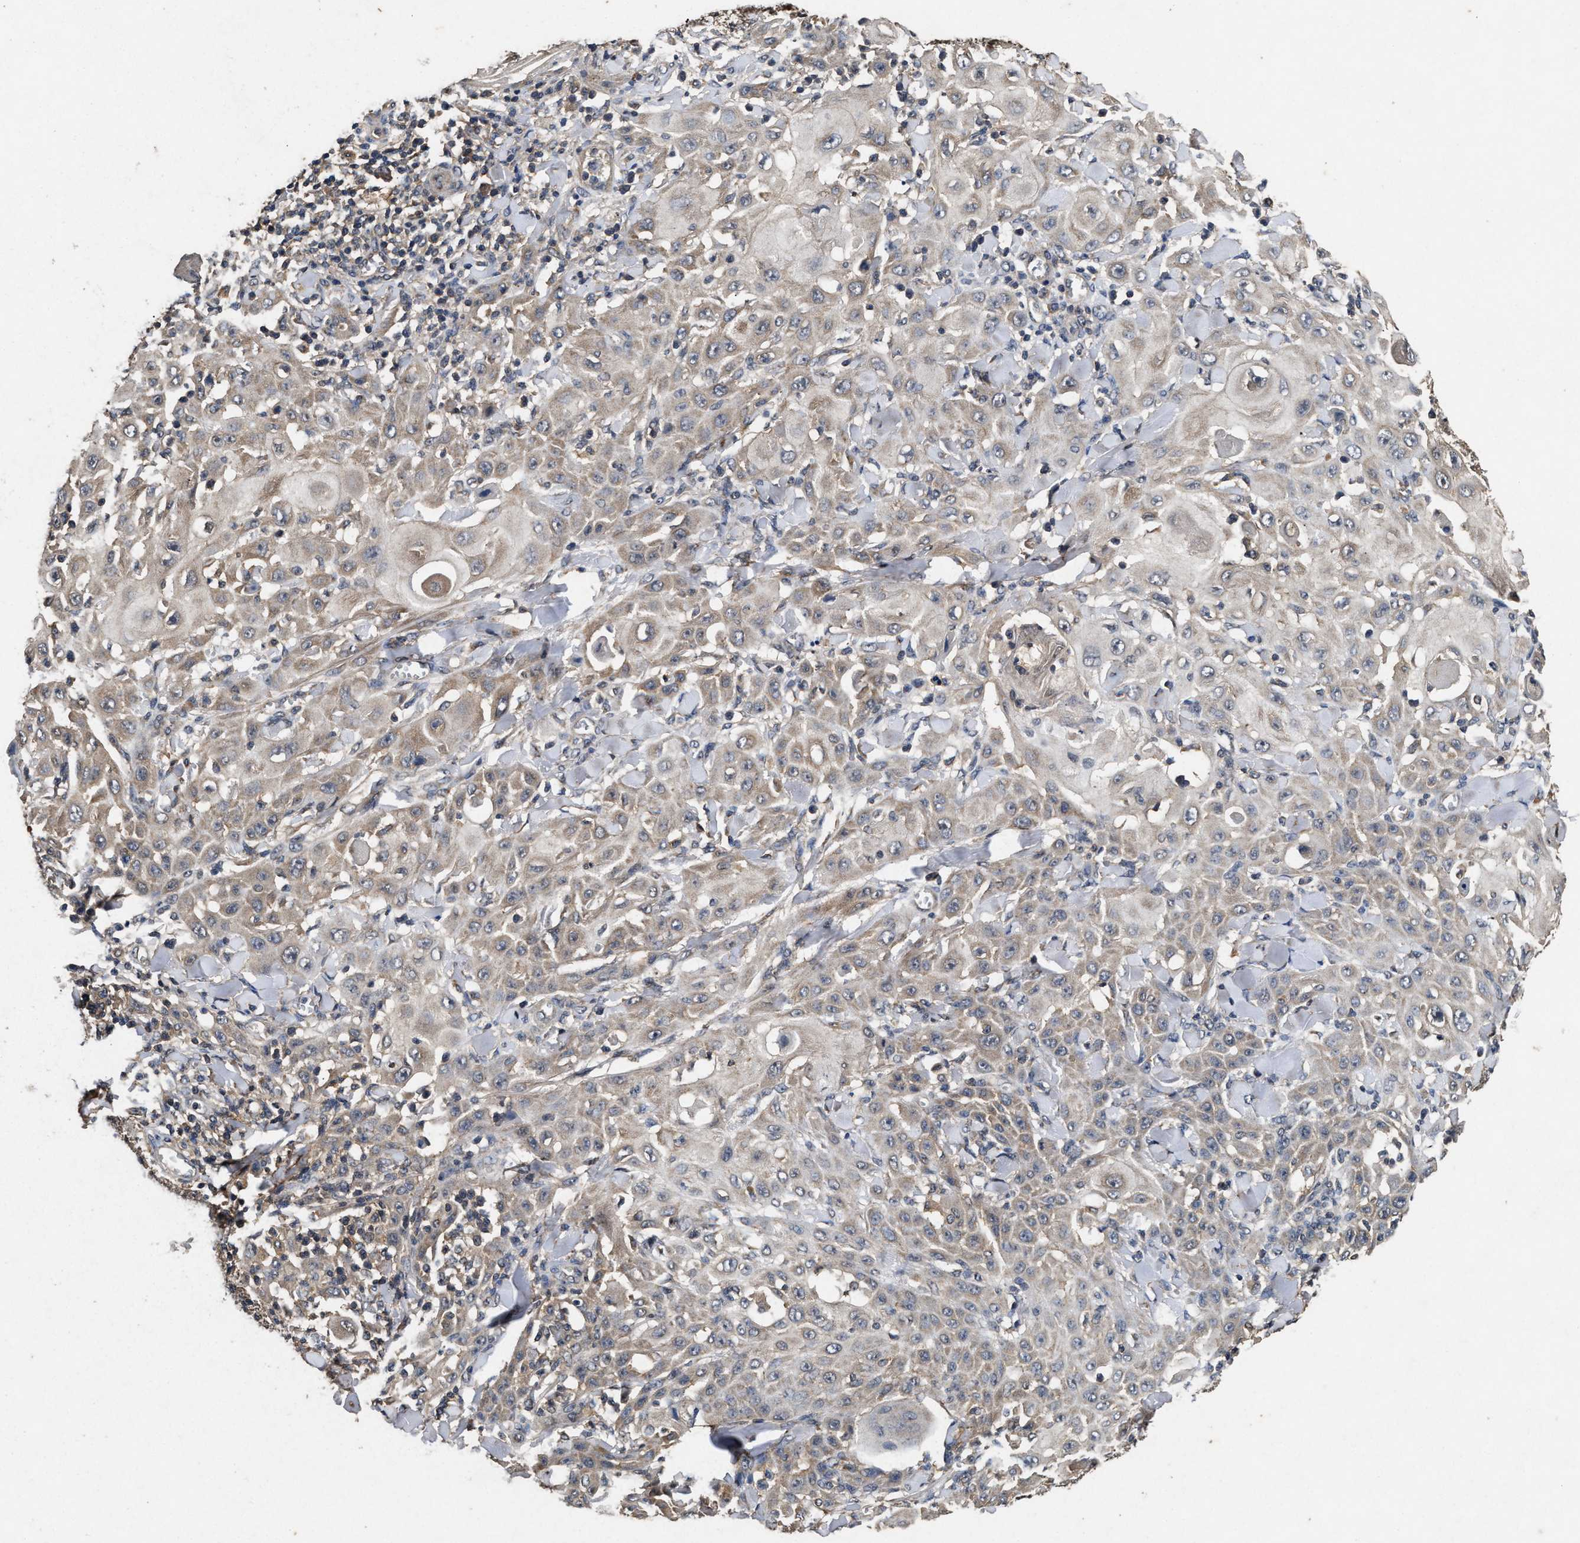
{"staining": {"intensity": "weak", "quantity": "<25%", "location": "cytoplasmic/membranous"}, "tissue": "skin cancer", "cell_type": "Tumor cells", "image_type": "cancer", "snomed": [{"axis": "morphology", "description": "Squamous cell carcinoma, NOS"}, {"axis": "topography", "description": "Skin"}], "caption": "DAB immunohistochemical staining of skin cancer displays no significant expression in tumor cells.", "gene": "PDAP1", "patient": {"sex": "male", "age": 24}}